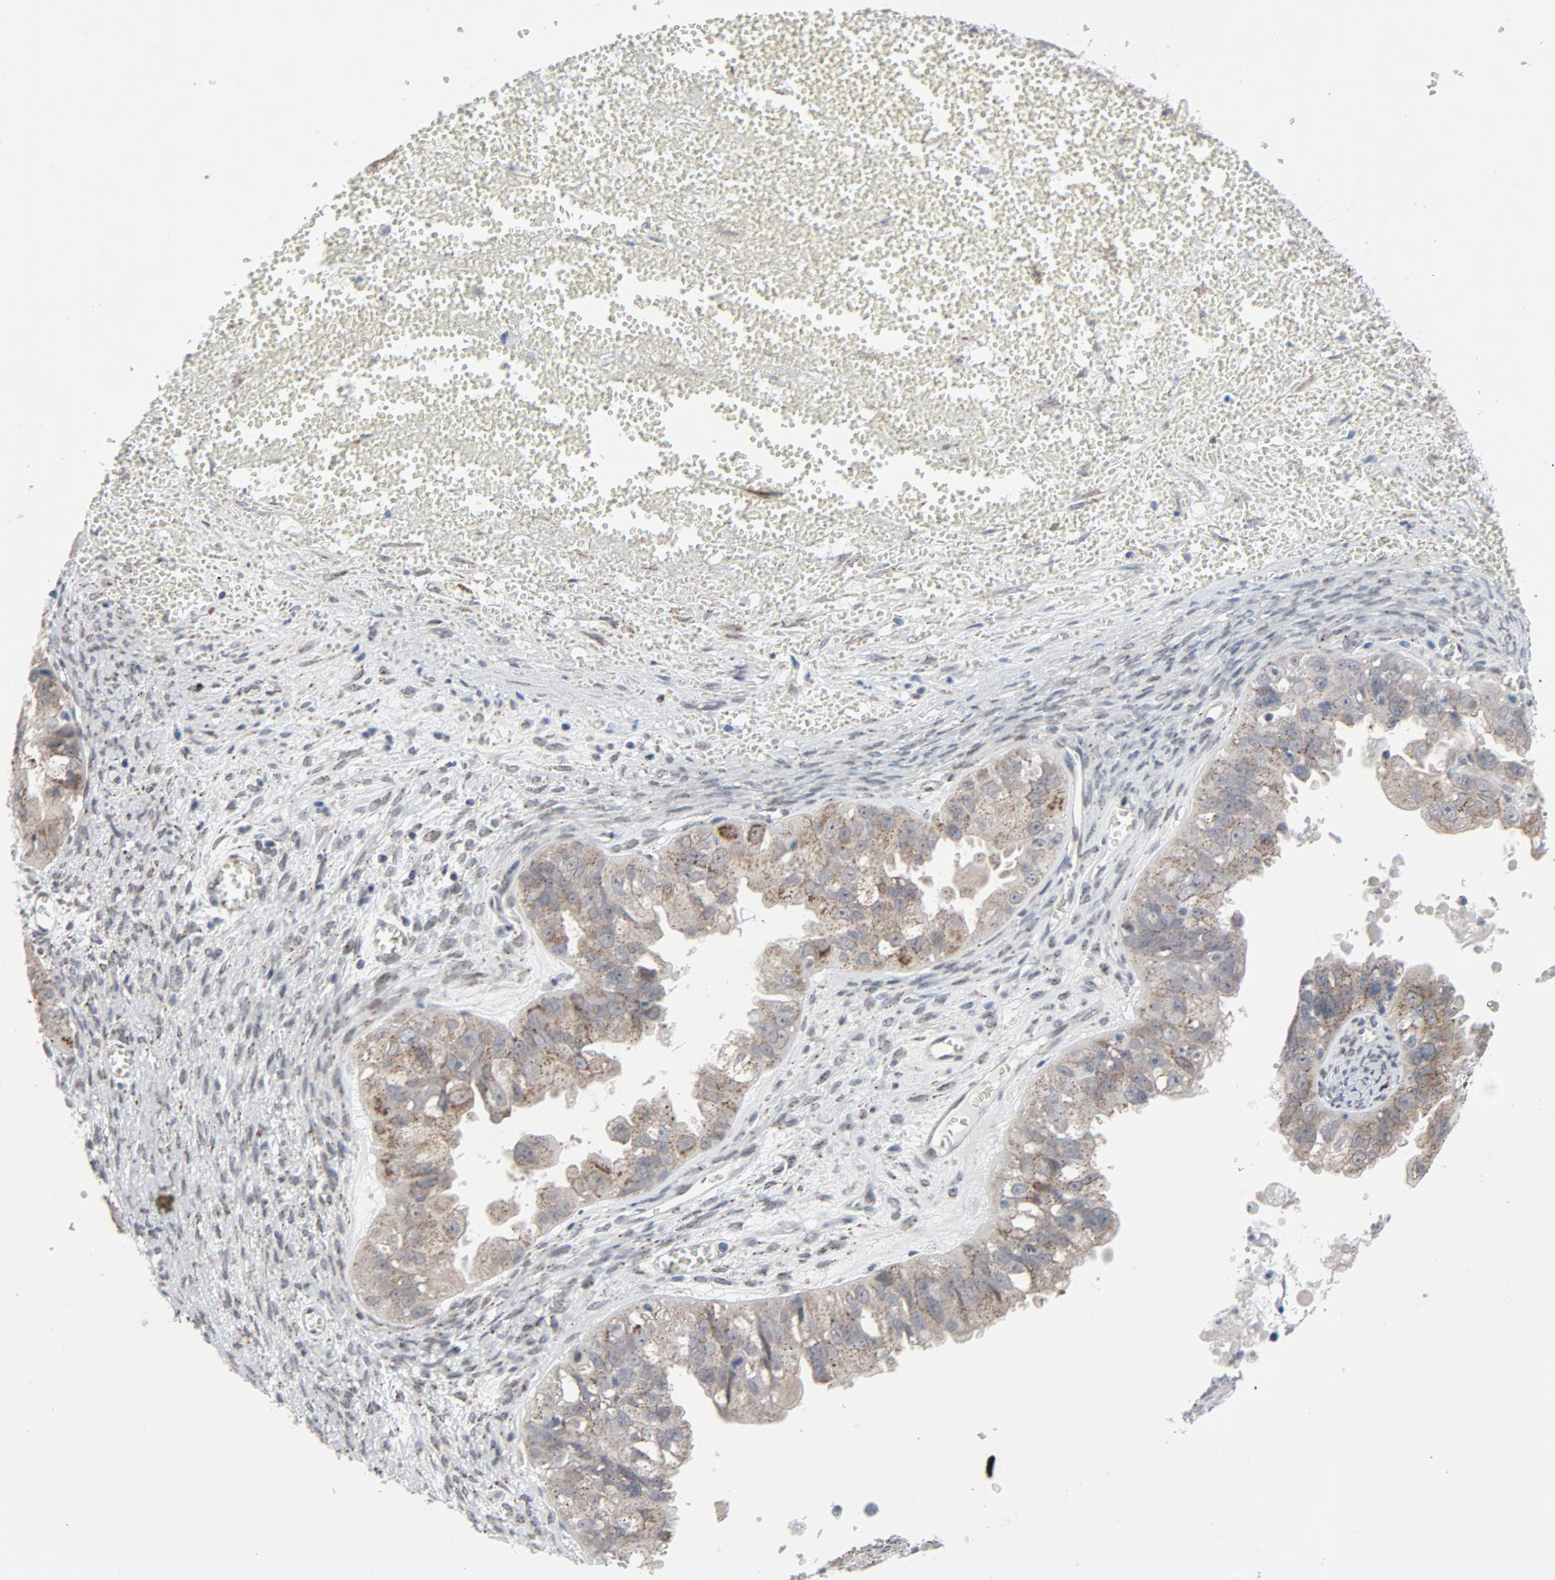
{"staining": {"intensity": "weak", "quantity": "25%-75%", "location": "cytoplasmic/membranous"}, "tissue": "ovarian cancer", "cell_type": "Tumor cells", "image_type": "cancer", "snomed": [{"axis": "morphology", "description": "Carcinoma, endometroid"}, {"axis": "topography", "description": "Ovary"}], "caption": "Immunohistochemical staining of human ovarian endometroid carcinoma shows weak cytoplasmic/membranous protein expression in approximately 25%-75% of tumor cells. Nuclei are stained in blue.", "gene": "RPL12", "patient": {"sex": "female", "age": 85}}